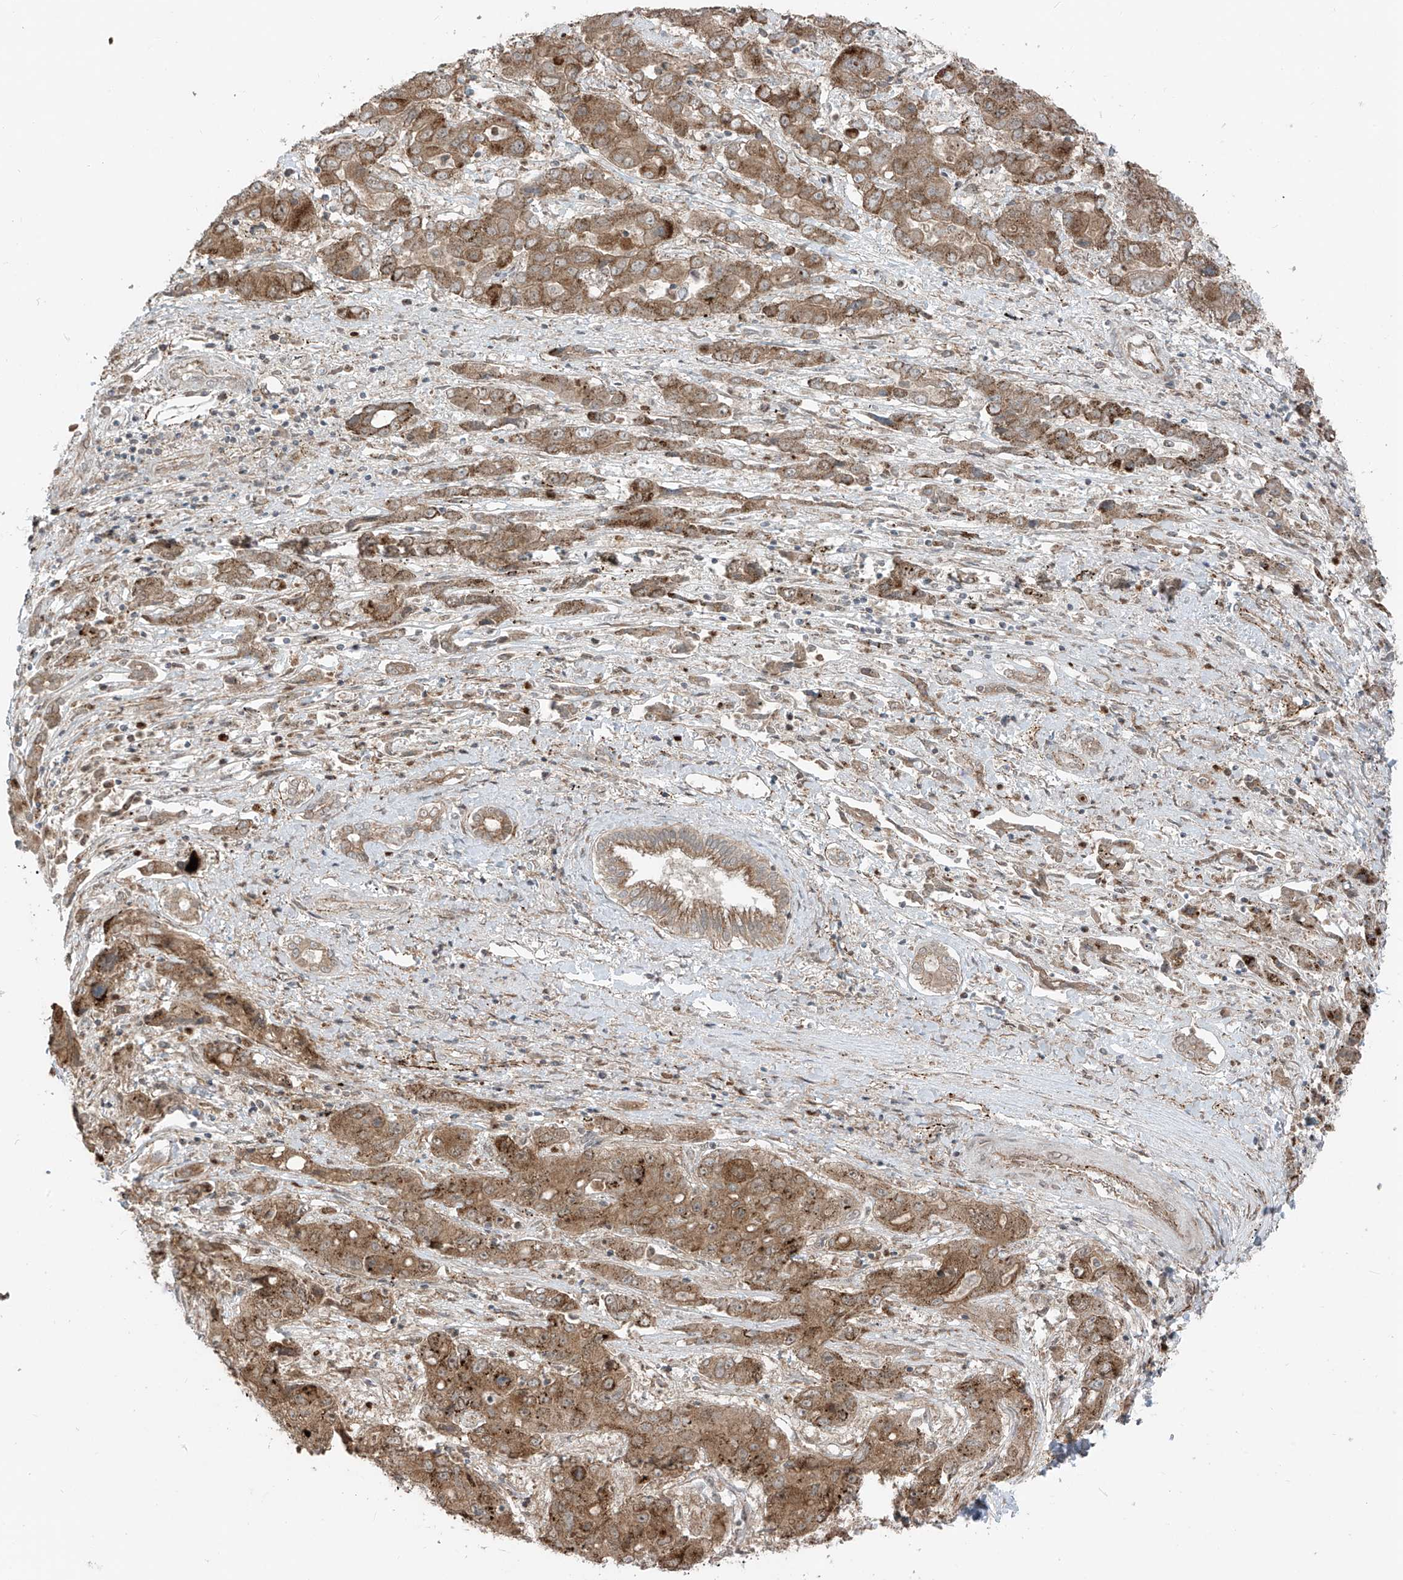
{"staining": {"intensity": "moderate", "quantity": ">75%", "location": "cytoplasmic/membranous"}, "tissue": "liver cancer", "cell_type": "Tumor cells", "image_type": "cancer", "snomed": [{"axis": "morphology", "description": "Cholangiocarcinoma"}, {"axis": "topography", "description": "Liver"}], "caption": "Brown immunohistochemical staining in human liver cancer displays moderate cytoplasmic/membranous positivity in approximately >75% of tumor cells. (DAB IHC, brown staining for protein, blue staining for nuclei).", "gene": "PDE11A", "patient": {"sex": "male", "age": 67}}